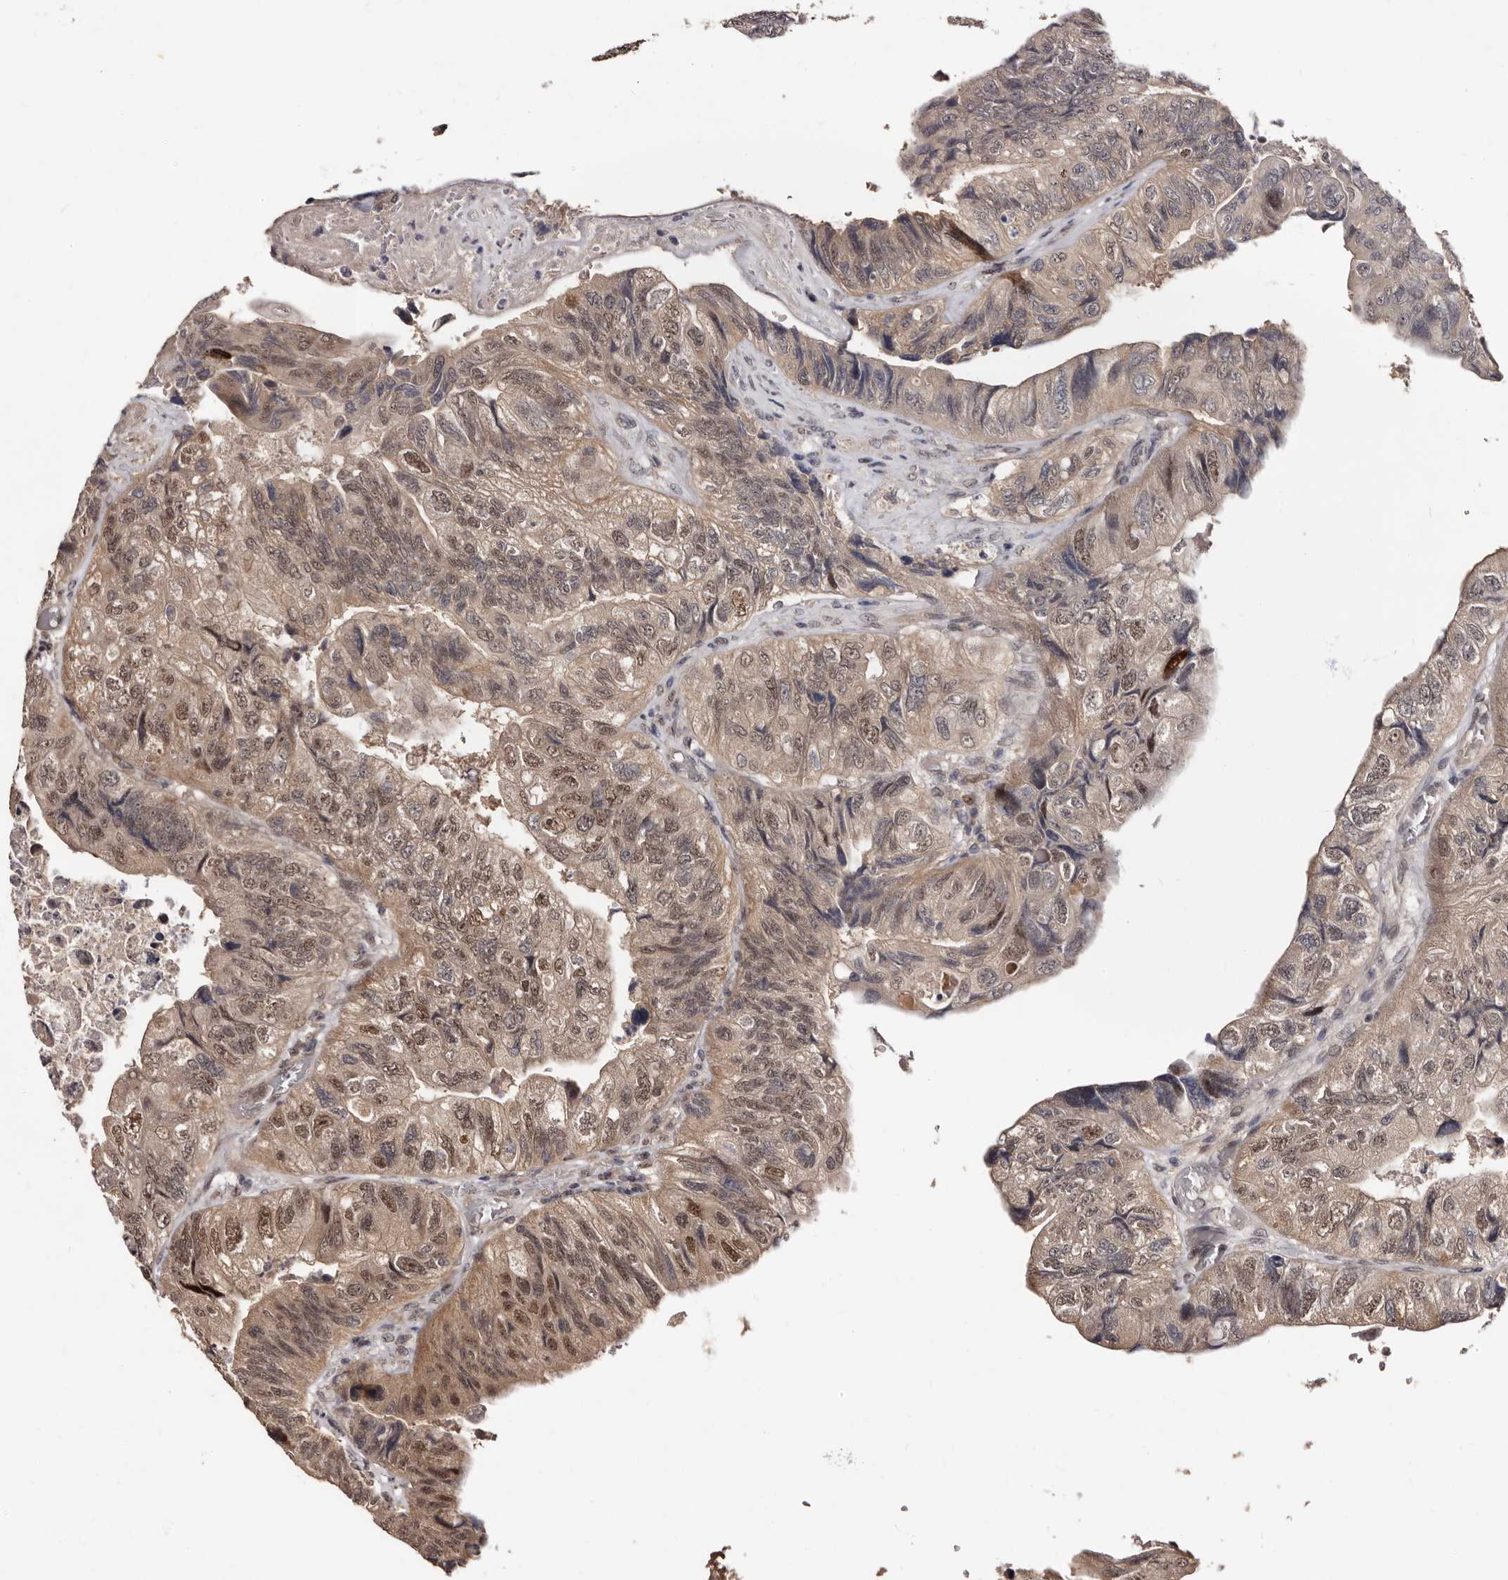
{"staining": {"intensity": "moderate", "quantity": "25%-75%", "location": "cytoplasmic/membranous,nuclear"}, "tissue": "colorectal cancer", "cell_type": "Tumor cells", "image_type": "cancer", "snomed": [{"axis": "morphology", "description": "Adenocarcinoma, NOS"}, {"axis": "topography", "description": "Rectum"}], "caption": "Immunohistochemical staining of colorectal cancer (adenocarcinoma) exhibits medium levels of moderate cytoplasmic/membranous and nuclear protein staining in approximately 25%-75% of tumor cells.", "gene": "TBC1D22B", "patient": {"sex": "male", "age": 63}}